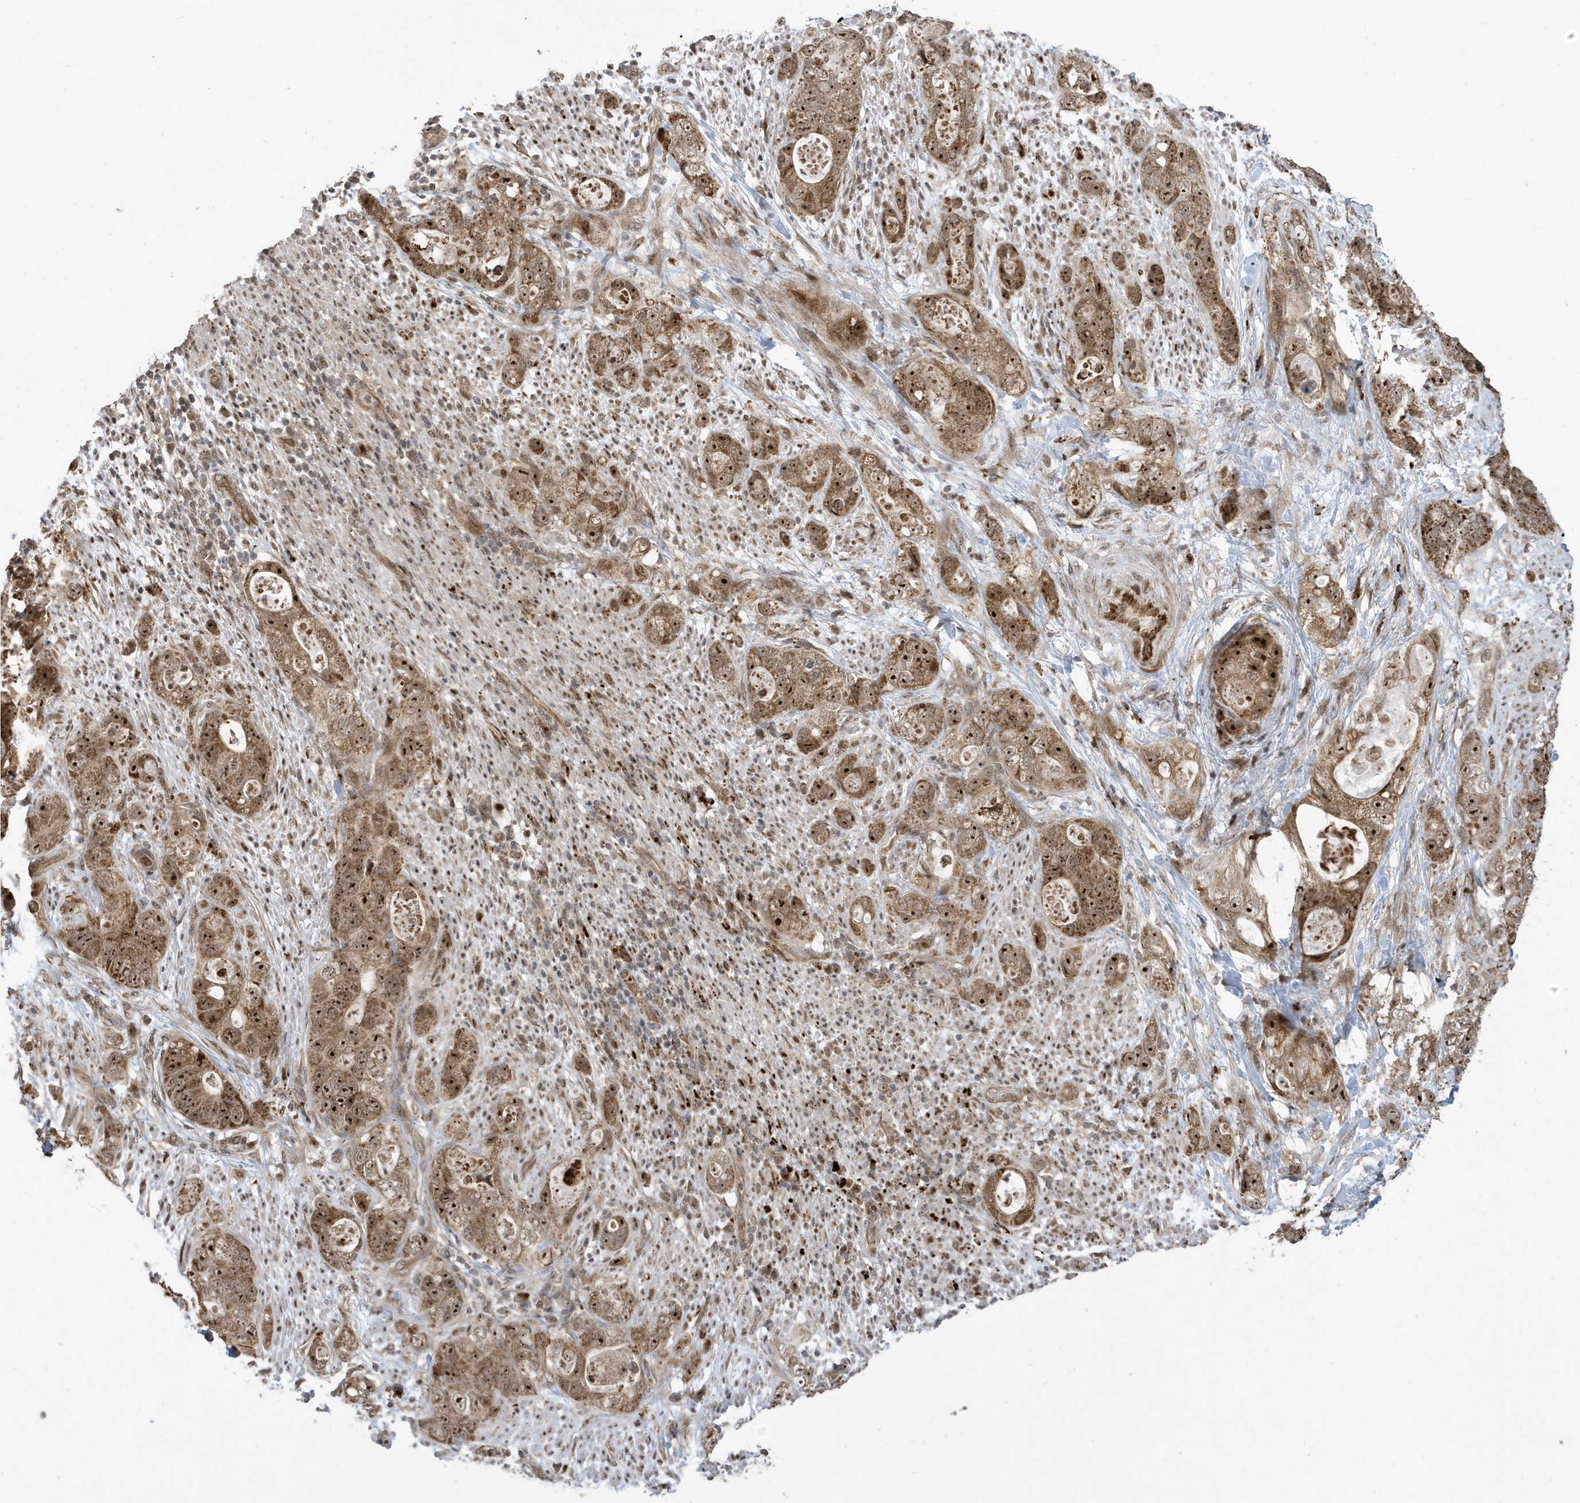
{"staining": {"intensity": "strong", "quantity": ">75%", "location": "cytoplasmic/membranous,nuclear"}, "tissue": "stomach cancer", "cell_type": "Tumor cells", "image_type": "cancer", "snomed": [{"axis": "morphology", "description": "Adenocarcinoma, NOS"}, {"axis": "topography", "description": "Stomach"}], "caption": "Tumor cells show strong cytoplasmic/membranous and nuclear positivity in about >75% of cells in stomach cancer (adenocarcinoma). (DAB (3,3'-diaminobenzidine) IHC with brightfield microscopy, high magnification).", "gene": "FAM9B", "patient": {"sex": "female", "age": 89}}